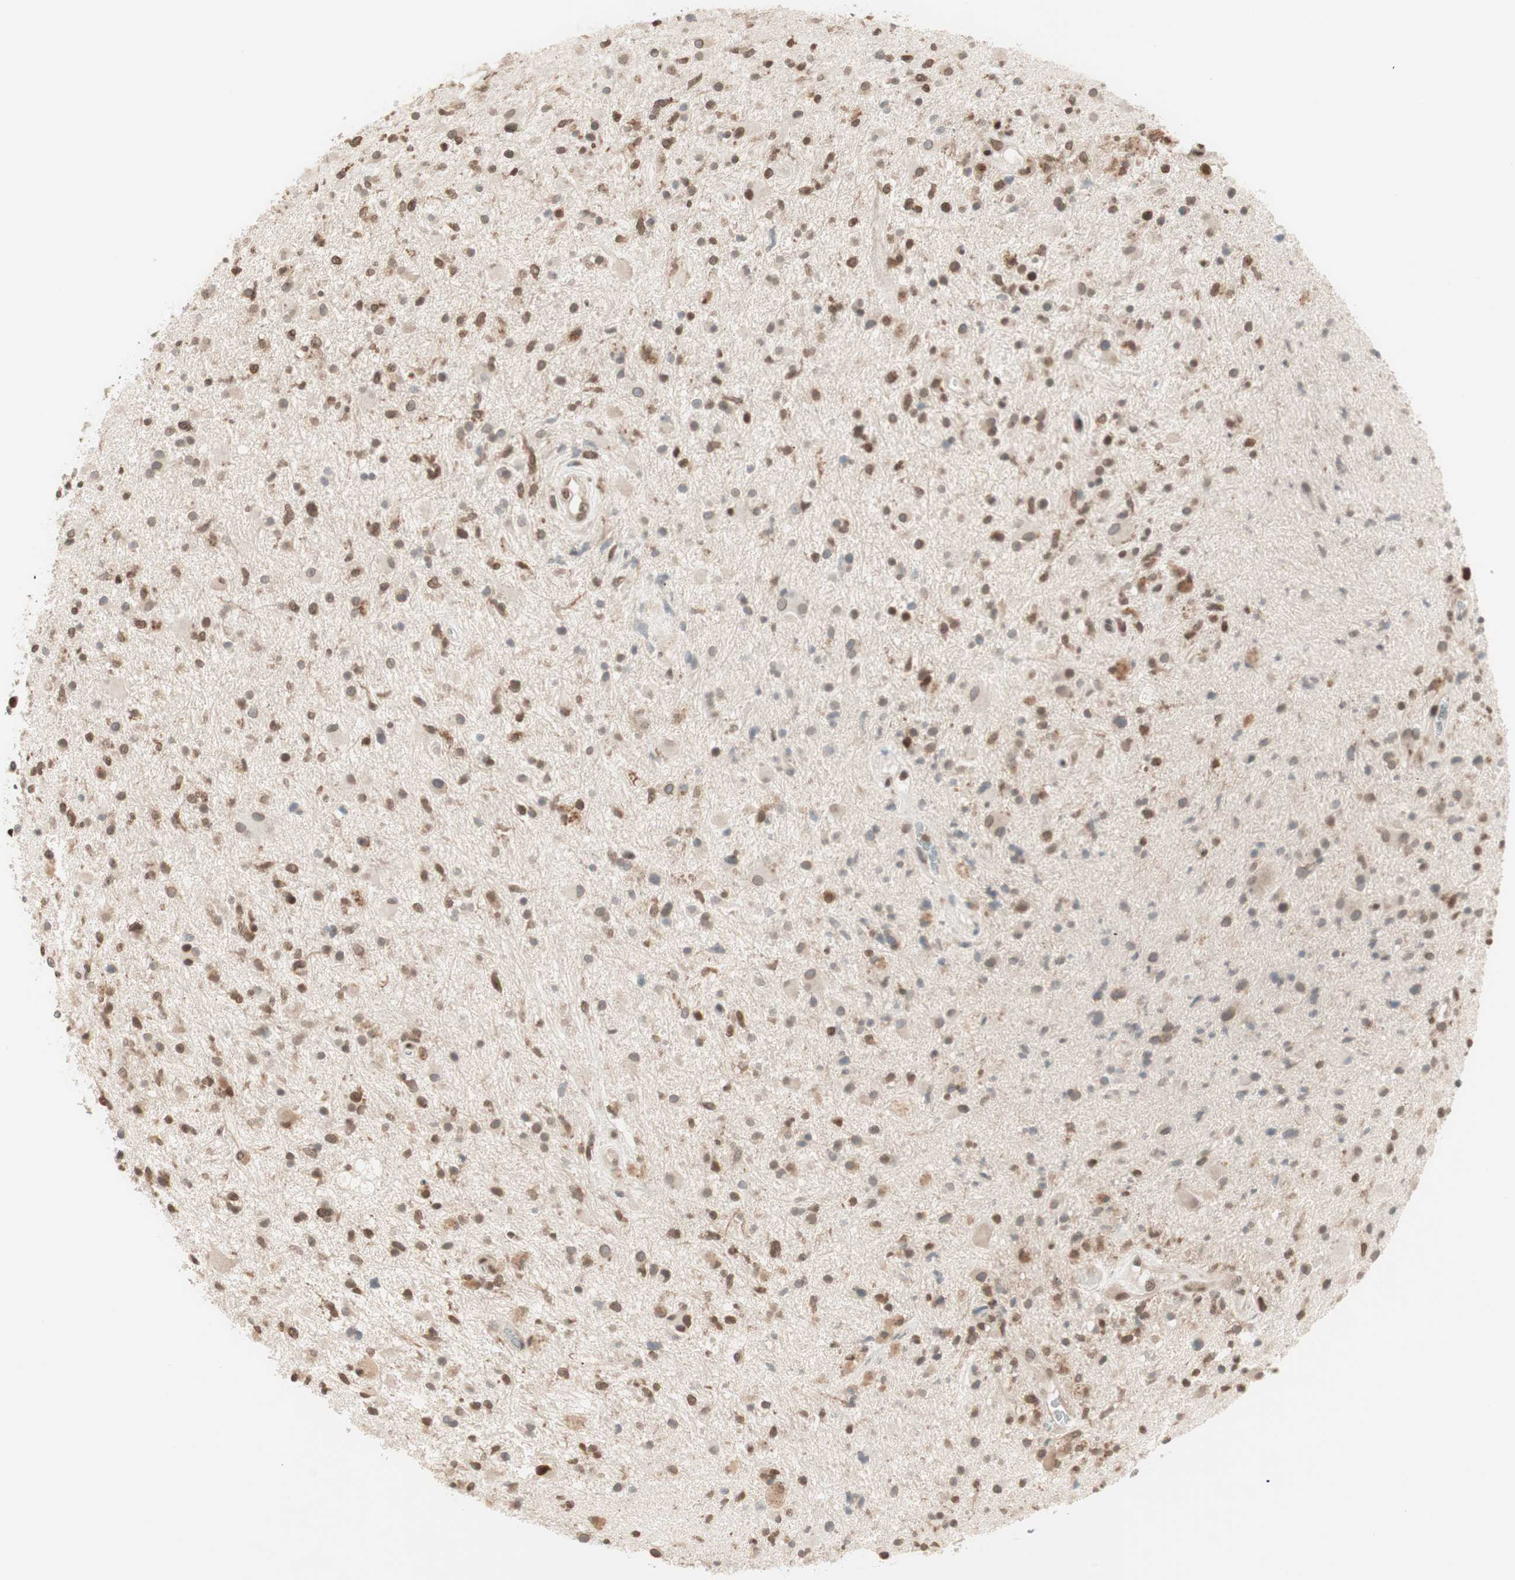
{"staining": {"intensity": "moderate", "quantity": "25%-75%", "location": "cytoplasmic/membranous"}, "tissue": "glioma", "cell_type": "Tumor cells", "image_type": "cancer", "snomed": [{"axis": "morphology", "description": "Glioma, malignant, High grade"}, {"axis": "topography", "description": "Brain"}], "caption": "Tumor cells show medium levels of moderate cytoplasmic/membranous staining in approximately 25%-75% of cells in human glioma.", "gene": "UBE2I", "patient": {"sex": "male", "age": 33}}